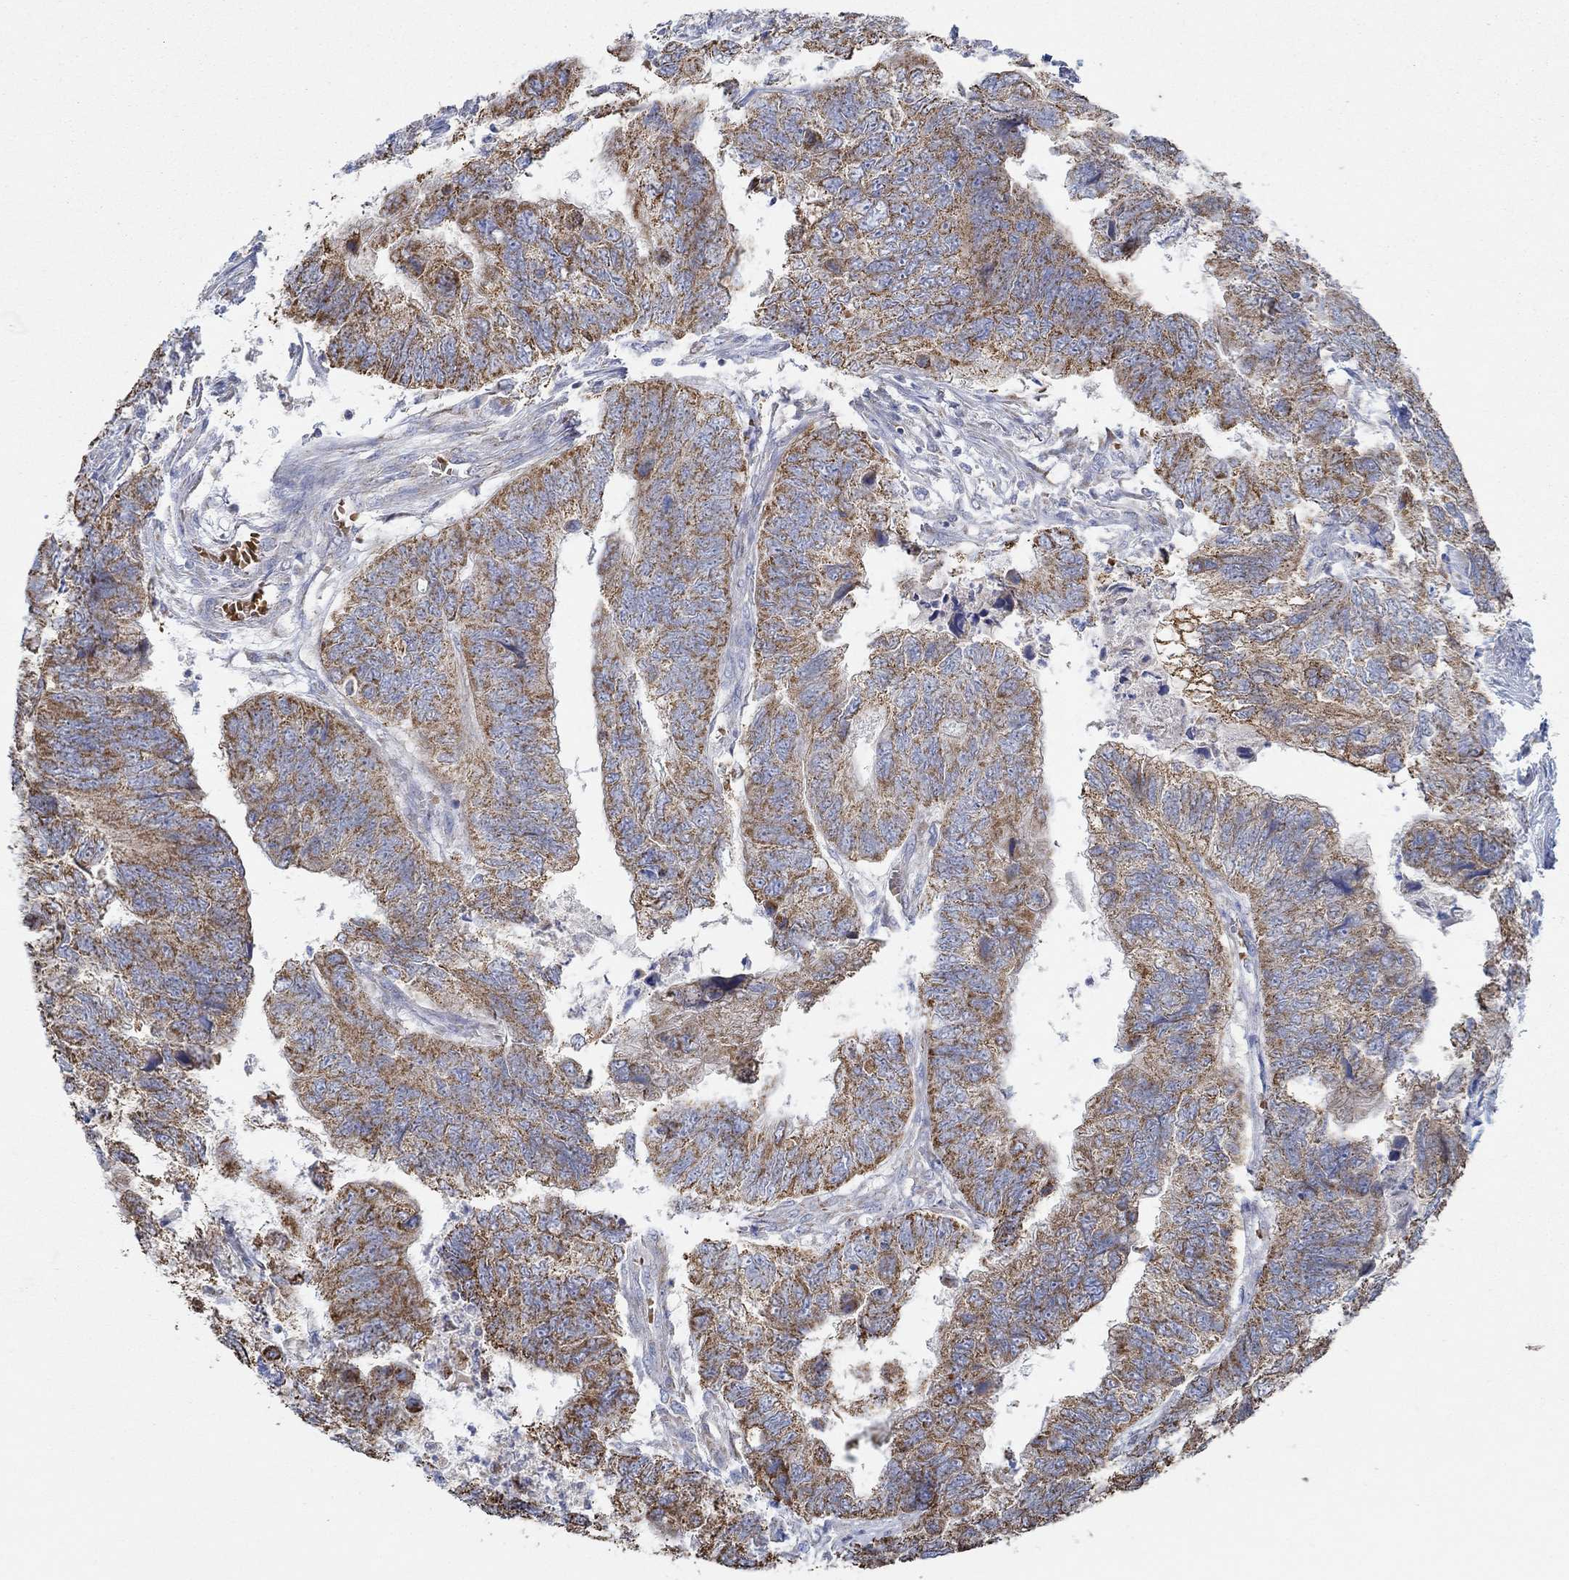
{"staining": {"intensity": "strong", "quantity": ">75%", "location": "cytoplasmic/membranous"}, "tissue": "colorectal cancer", "cell_type": "Tumor cells", "image_type": "cancer", "snomed": [{"axis": "morphology", "description": "Adenocarcinoma, NOS"}, {"axis": "topography", "description": "Colon"}], "caption": "Tumor cells reveal high levels of strong cytoplasmic/membranous positivity in about >75% of cells in human adenocarcinoma (colorectal). The staining was performed using DAB, with brown indicating positive protein expression. Nuclei are stained blue with hematoxylin.", "gene": "GLOD5", "patient": {"sex": "female", "age": 67}}